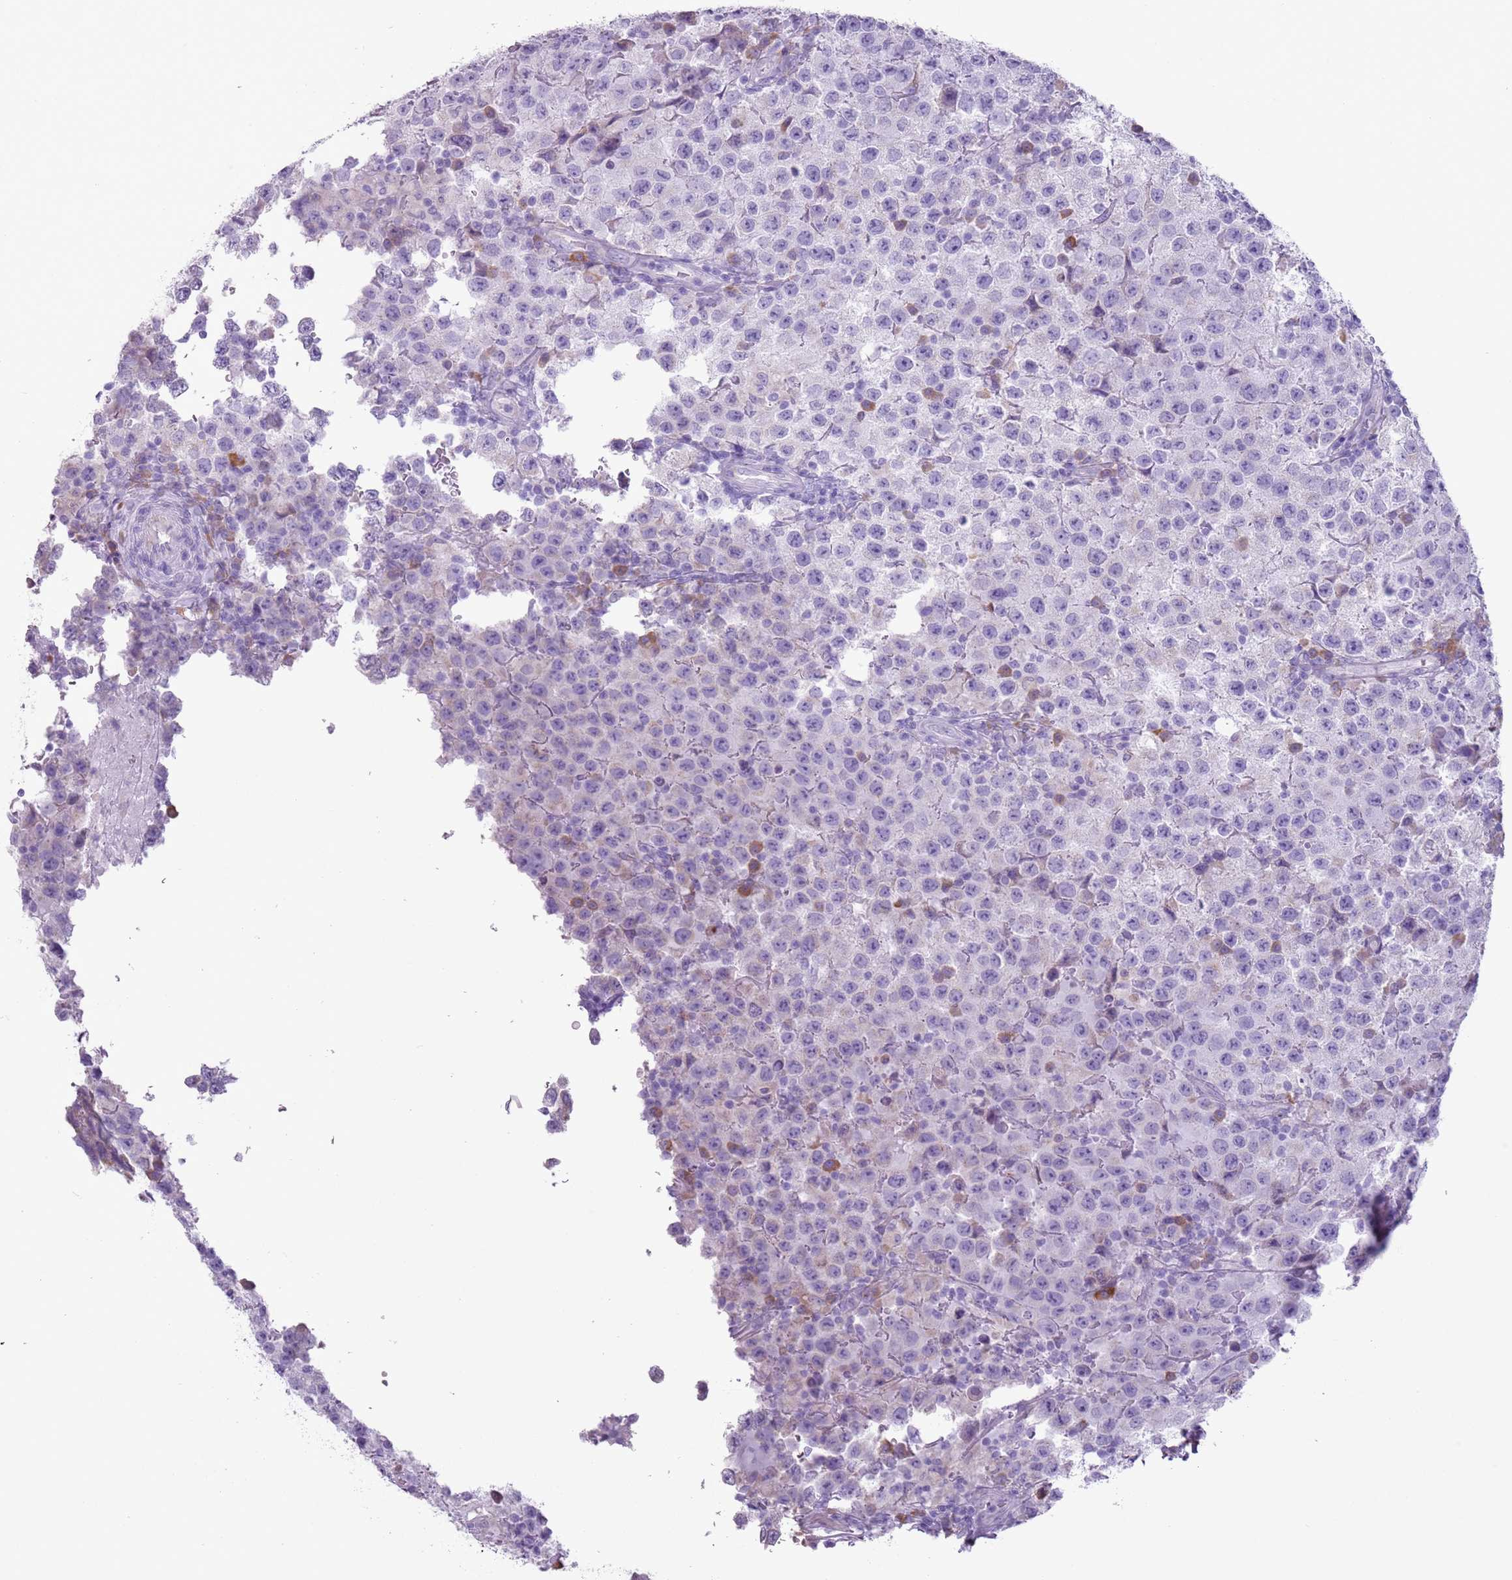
{"staining": {"intensity": "negative", "quantity": "none", "location": "none"}, "tissue": "testis cancer", "cell_type": "Tumor cells", "image_type": "cancer", "snomed": [{"axis": "morphology", "description": "Seminoma, NOS"}, {"axis": "morphology", "description": "Carcinoma, Embryonal, NOS"}, {"axis": "topography", "description": "Testis"}], "caption": "This image is of seminoma (testis) stained with IHC to label a protein in brown with the nuclei are counter-stained blue. There is no positivity in tumor cells.", "gene": "HYOU1", "patient": {"sex": "male", "age": 41}}